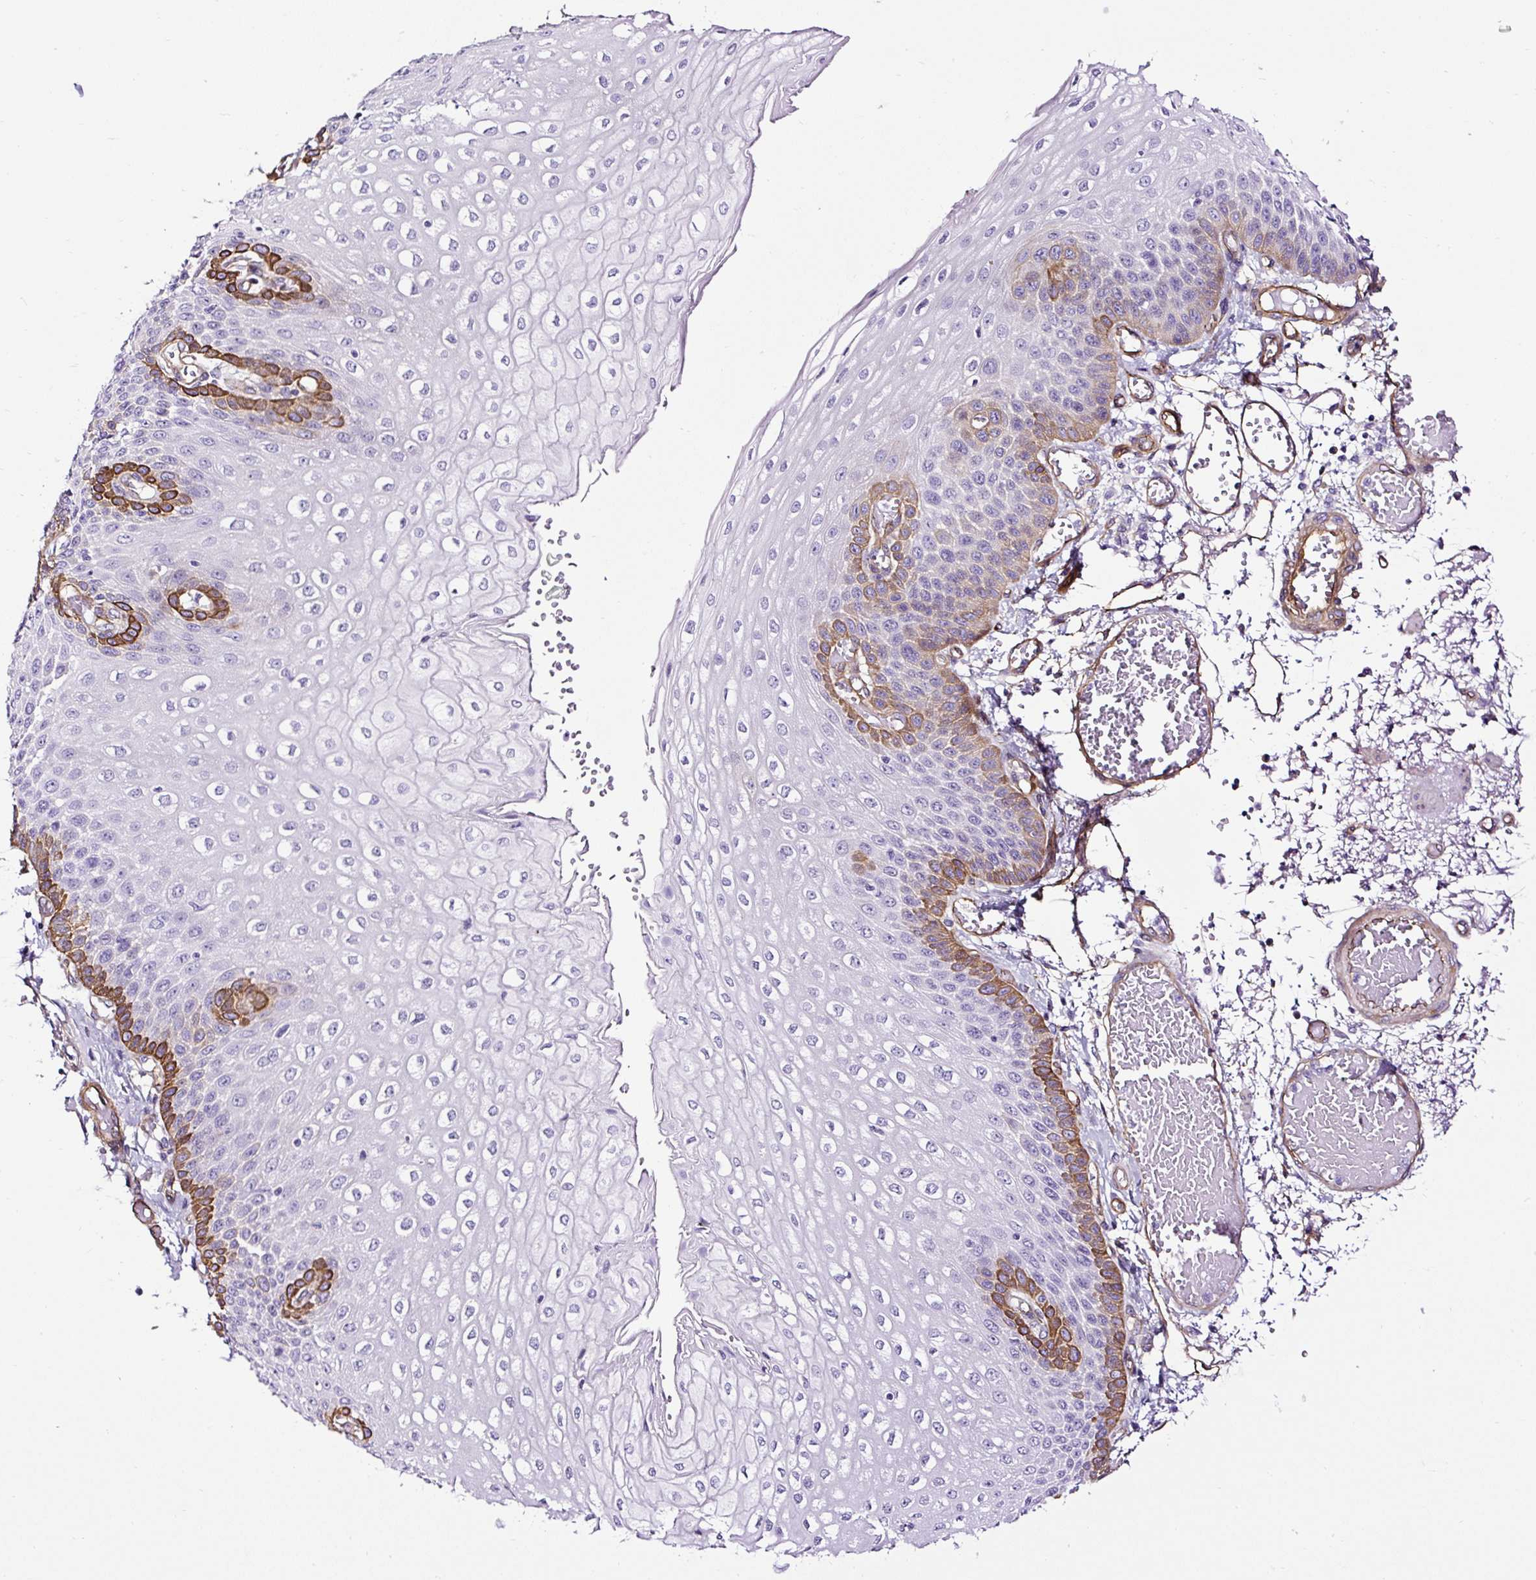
{"staining": {"intensity": "moderate", "quantity": "25%-75%", "location": "cytoplasmic/membranous"}, "tissue": "esophagus", "cell_type": "Squamous epithelial cells", "image_type": "normal", "snomed": [{"axis": "morphology", "description": "Normal tissue, NOS"}, {"axis": "morphology", "description": "Adenocarcinoma, NOS"}, {"axis": "topography", "description": "Esophagus"}], "caption": "The photomicrograph shows immunohistochemical staining of normal esophagus. There is moderate cytoplasmic/membranous expression is appreciated in about 25%-75% of squamous epithelial cells.", "gene": "SLC7A8", "patient": {"sex": "male", "age": 81}}